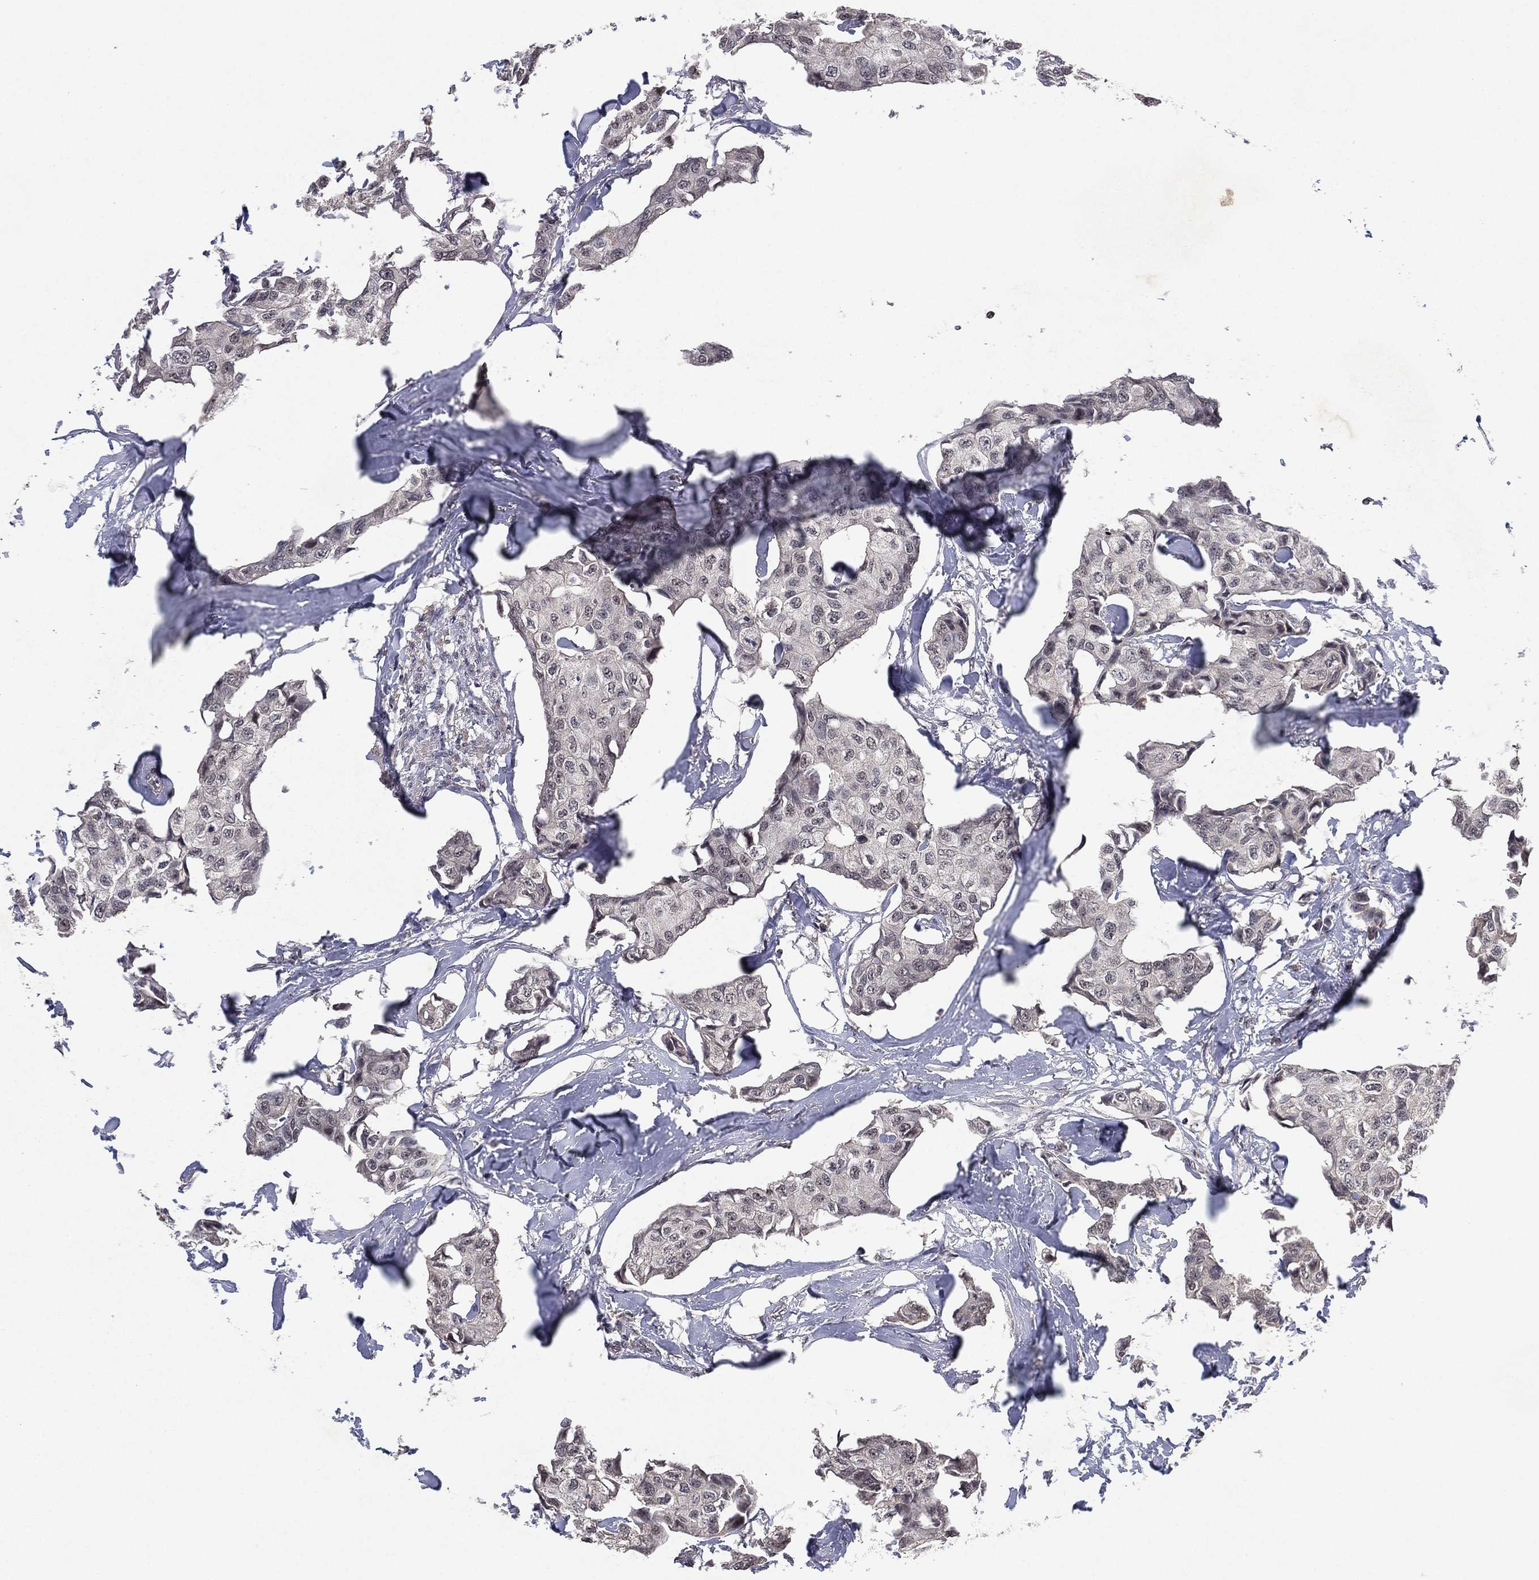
{"staining": {"intensity": "negative", "quantity": "none", "location": "none"}, "tissue": "breast cancer", "cell_type": "Tumor cells", "image_type": "cancer", "snomed": [{"axis": "morphology", "description": "Duct carcinoma"}, {"axis": "topography", "description": "Breast"}], "caption": "Immunohistochemical staining of breast cancer shows no significant expression in tumor cells.", "gene": "NELFCD", "patient": {"sex": "female", "age": 80}}